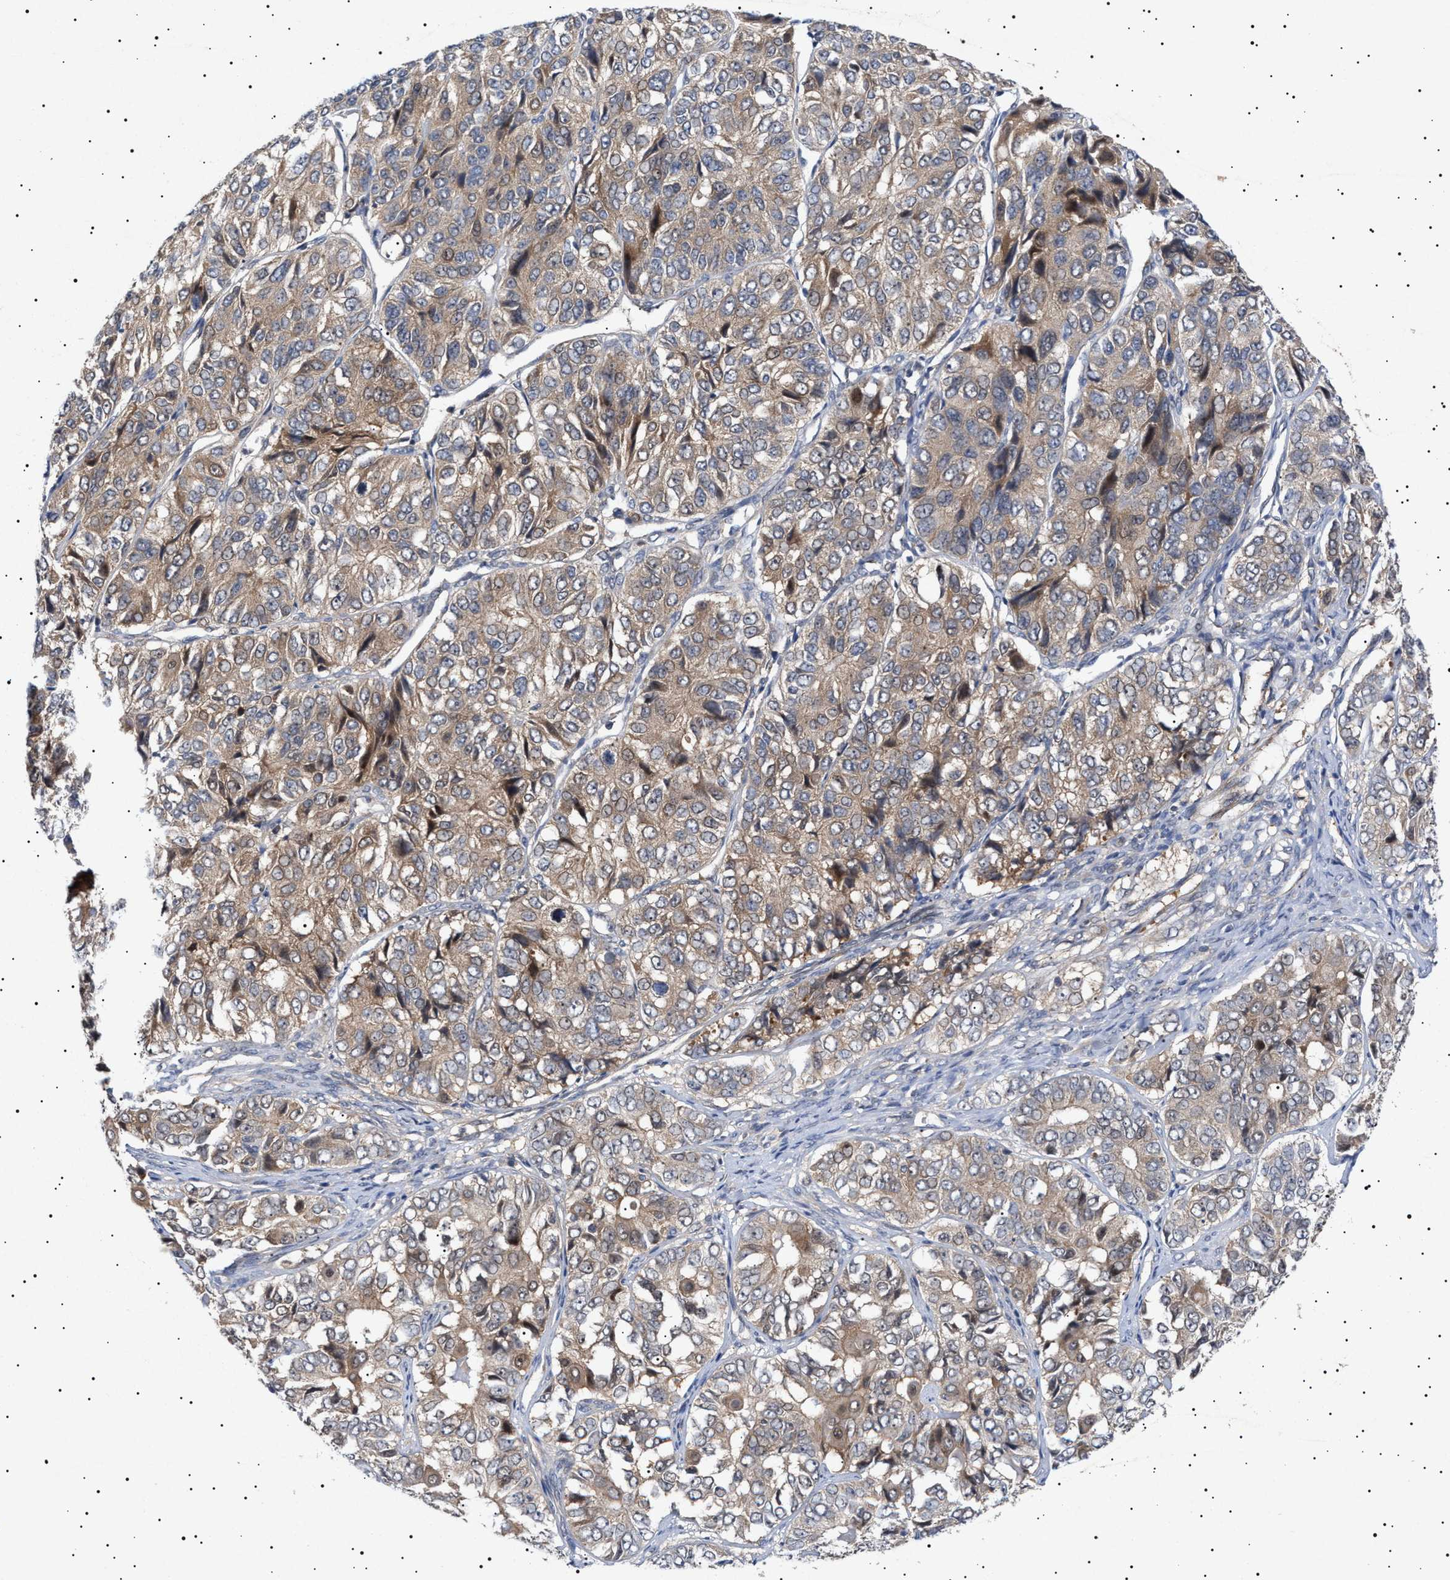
{"staining": {"intensity": "weak", "quantity": ">75%", "location": "cytoplasmic/membranous"}, "tissue": "ovarian cancer", "cell_type": "Tumor cells", "image_type": "cancer", "snomed": [{"axis": "morphology", "description": "Carcinoma, endometroid"}, {"axis": "topography", "description": "Ovary"}], "caption": "Immunohistochemistry (IHC) of human ovarian cancer (endometroid carcinoma) displays low levels of weak cytoplasmic/membranous expression in approximately >75% of tumor cells.", "gene": "NPLOC4", "patient": {"sex": "female", "age": 51}}